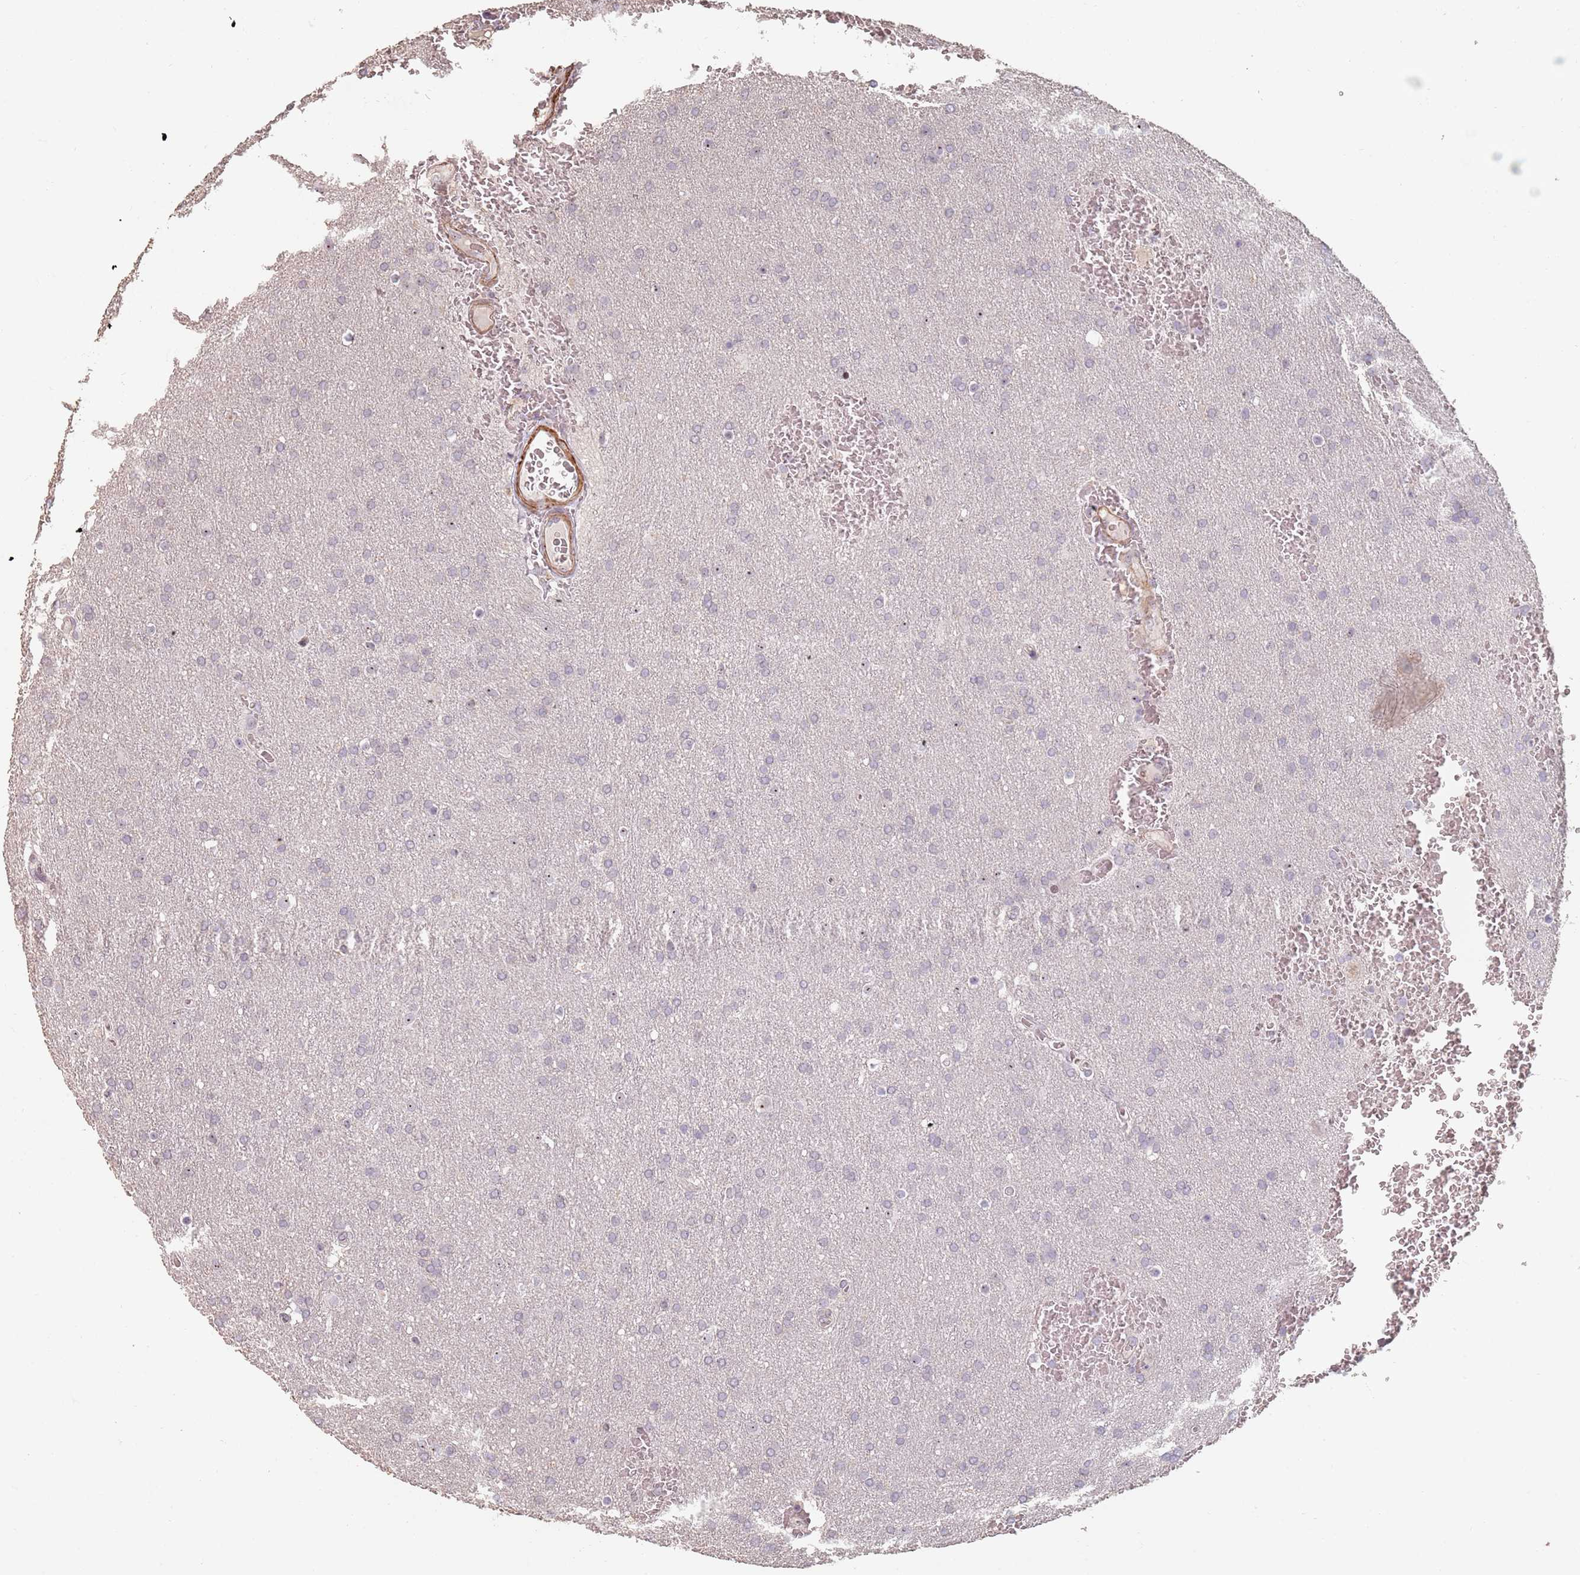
{"staining": {"intensity": "negative", "quantity": "none", "location": "none"}, "tissue": "glioma", "cell_type": "Tumor cells", "image_type": "cancer", "snomed": [{"axis": "morphology", "description": "Glioma, malignant, Low grade"}, {"axis": "topography", "description": "Brain"}], "caption": "IHC micrograph of neoplastic tissue: human glioma stained with DAB (3,3'-diaminobenzidine) reveals no significant protein staining in tumor cells. (Stains: DAB (3,3'-diaminobenzidine) immunohistochemistry with hematoxylin counter stain, Microscopy: brightfield microscopy at high magnification).", "gene": "ADTRP", "patient": {"sex": "female", "age": 32}}